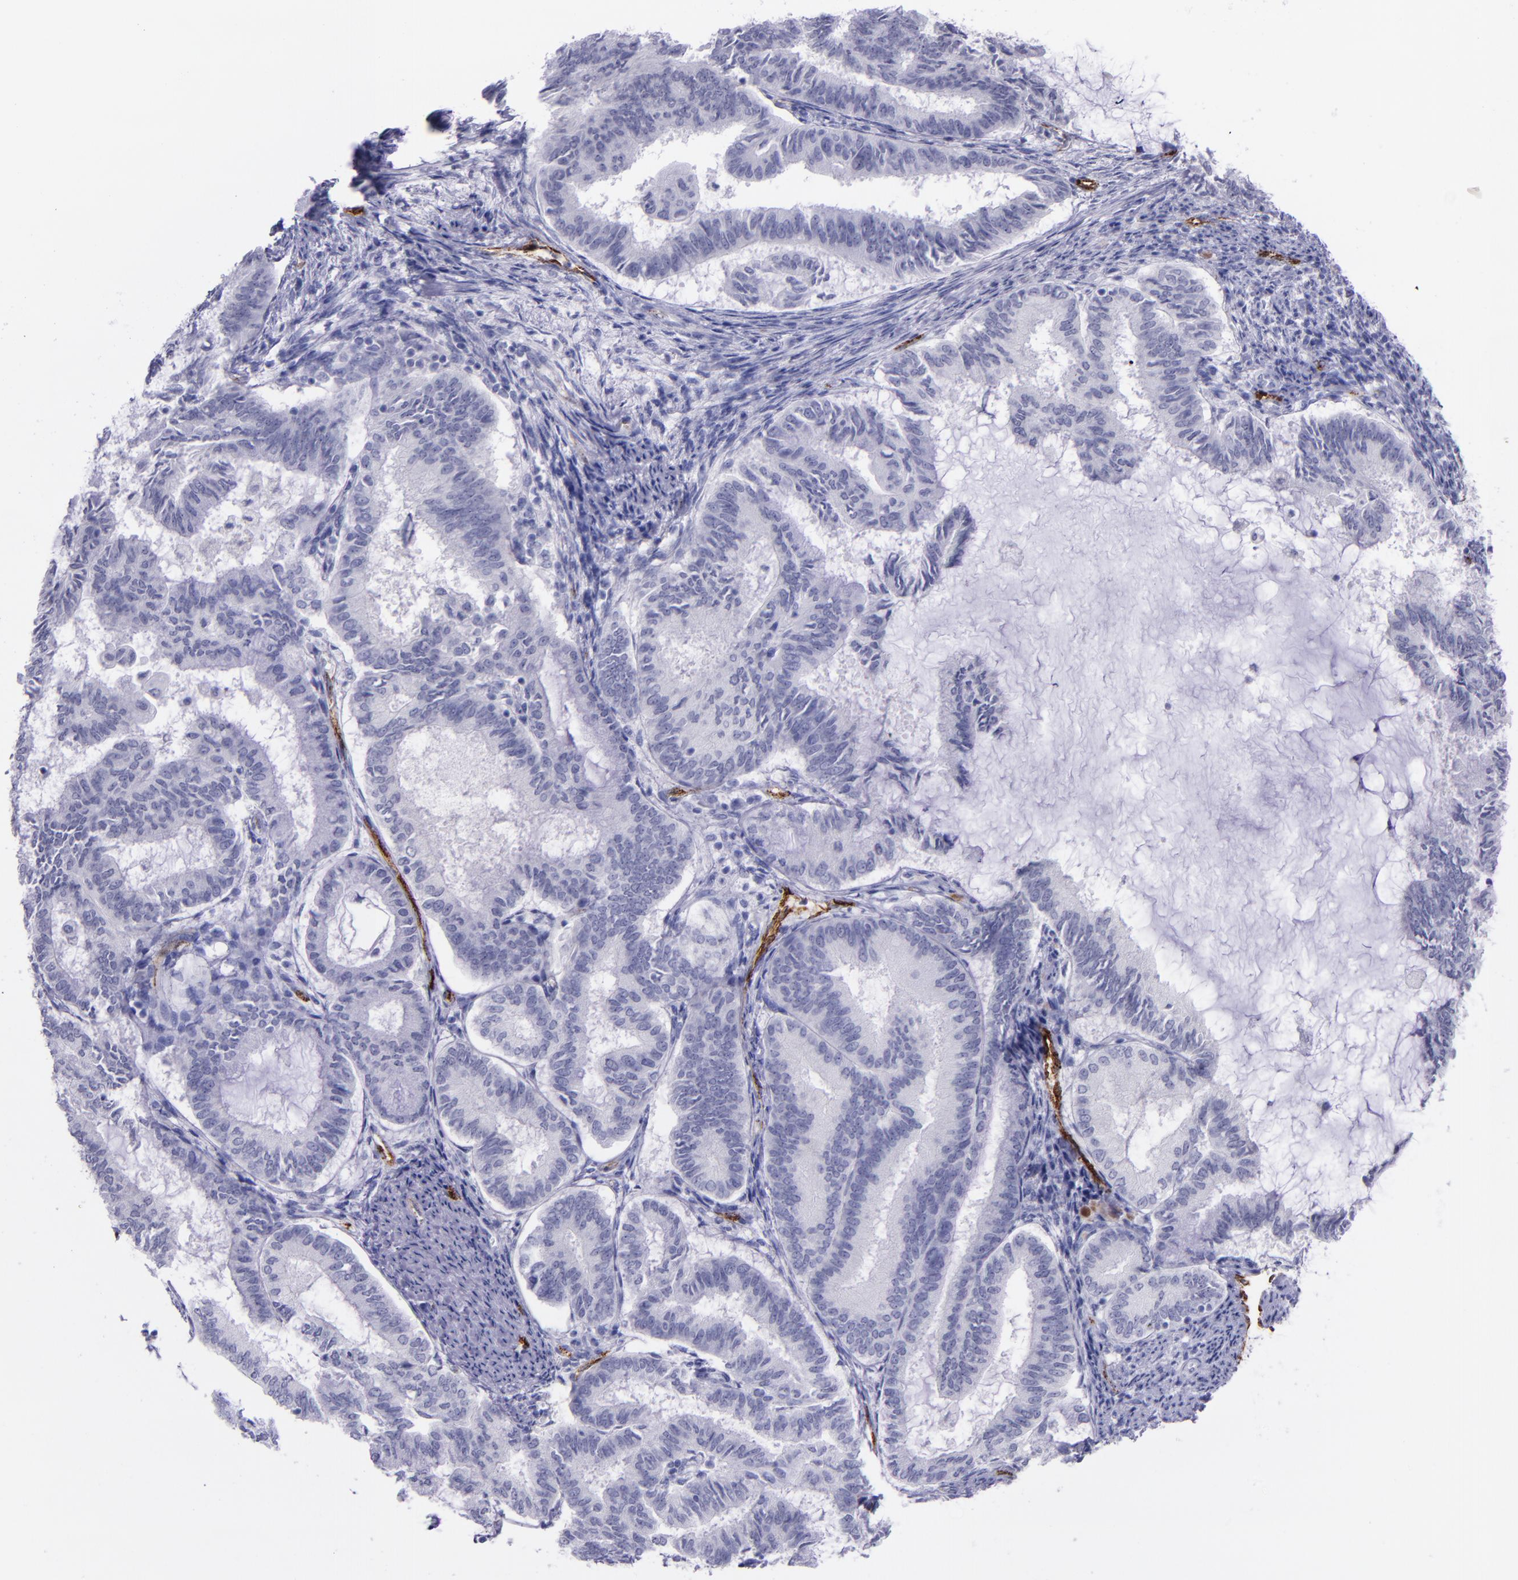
{"staining": {"intensity": "negative", "quantity": "none", "location": "none"}, "tissue": "endometrial cancer", "cell_type": "Tumor cells", "image_type": "cancer", "snomed": [{"axis": "morphology", "description": "Adenocarcinoma, NOS"}, {"axis": "topography", "description": "Endometrium"}], "caption": "High power microscopy histopathology image of an immunohistochemistry photomicrograph of adenocarcinoma (endometrial), revealing no significant expression in tumor cells.", "gene": "SELE", "patient": {"sex": "female", "age": 86}}